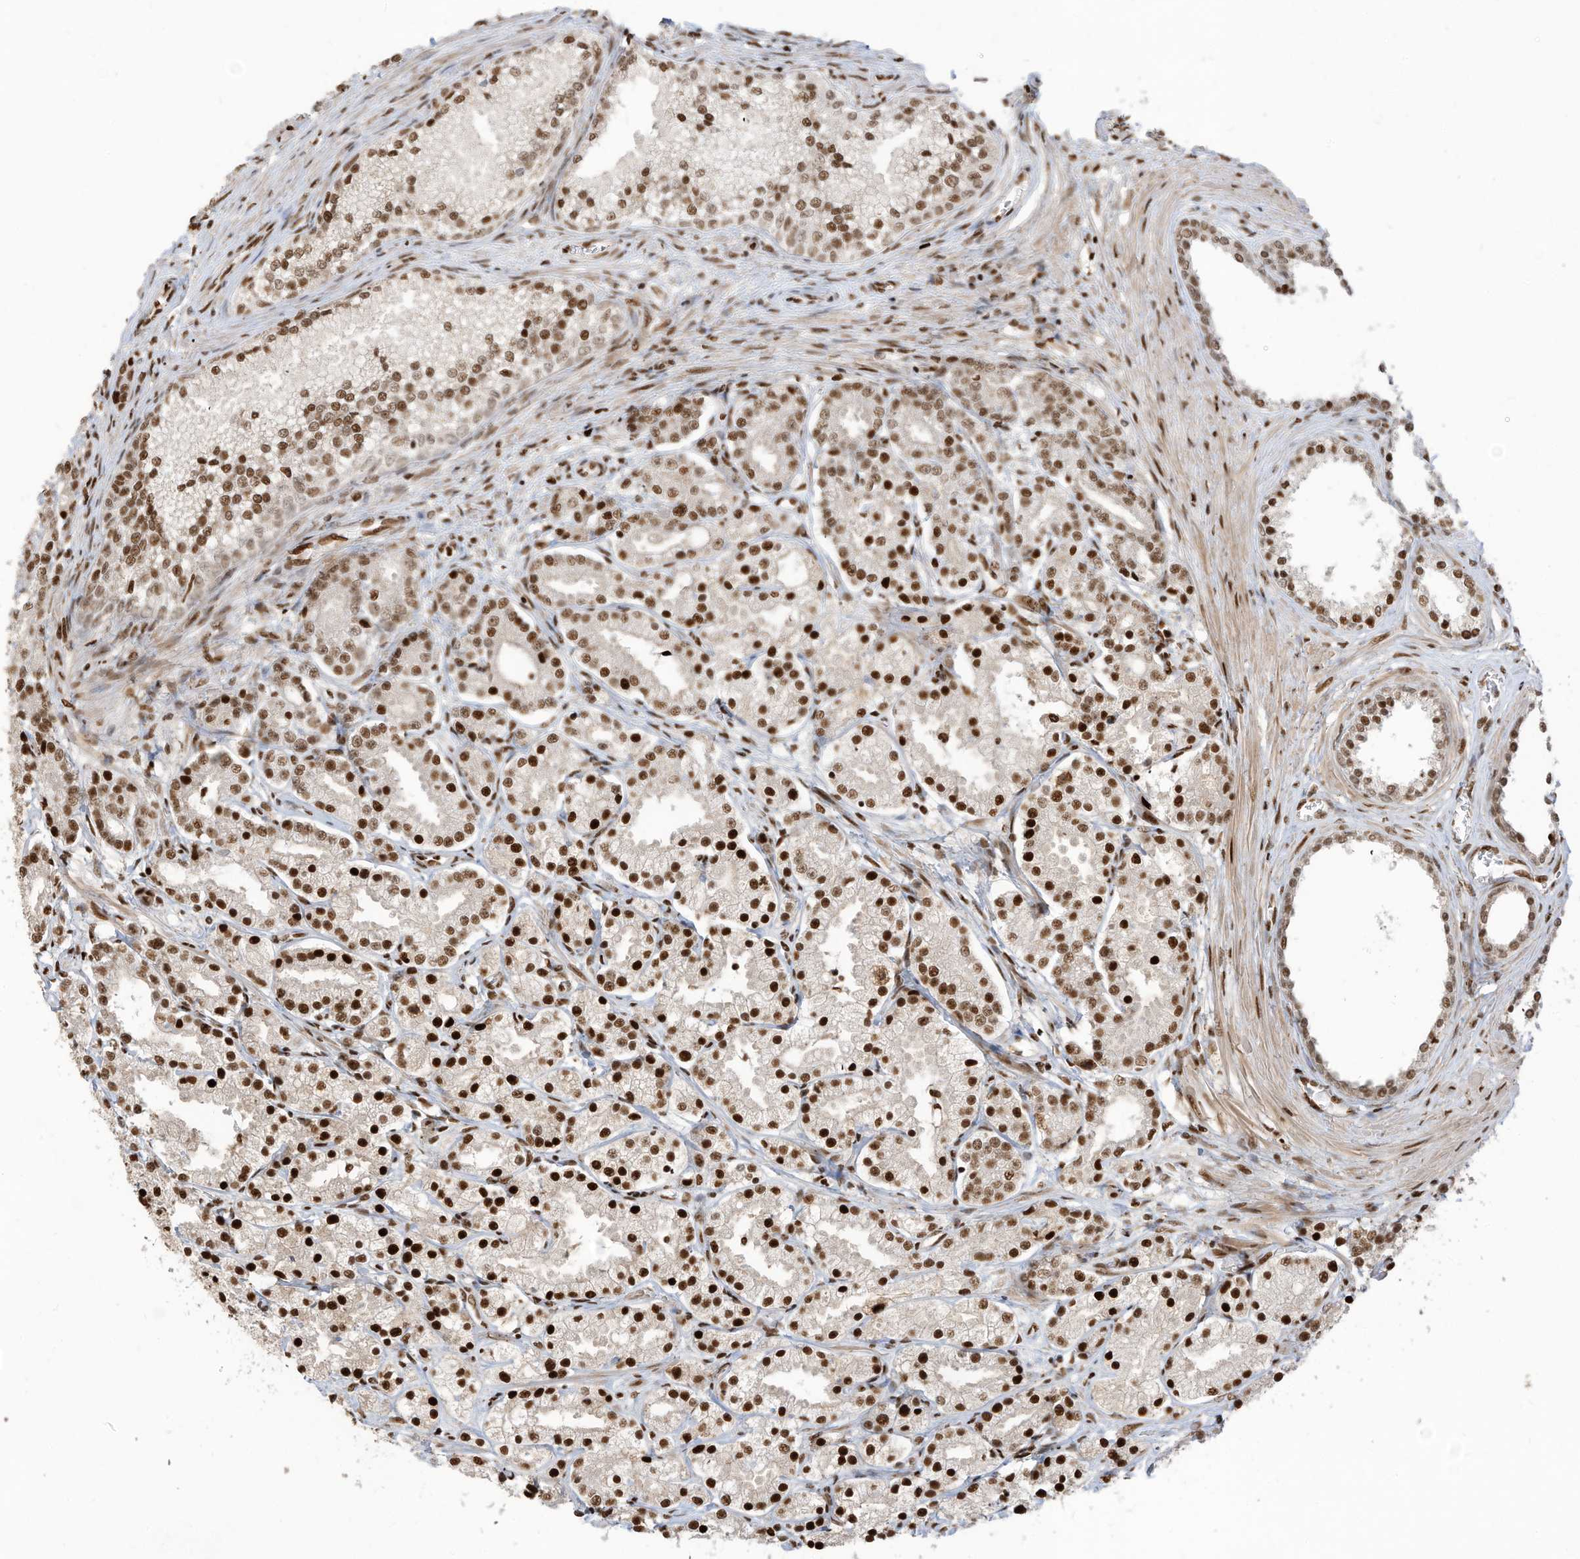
{"staining": {"intensity": "strong", "quantity": ">75%", "location": "nuclear"}, "tissue": "prostate cancer", "cell_type": "Tumor cells", "image_type": "cancer", "snomed": [{"axis": "morphology", "description": "Adenocarcinoma, High grade"}, {"axis": "topography", "description": "Prostate"}], "caption": "IHC of human prostate cancer reveals high levels of strong nuclear expression in about >75% of tumor cells.", "gene": "SAMD15", "patient": {"sex": "male", "age": 69}}